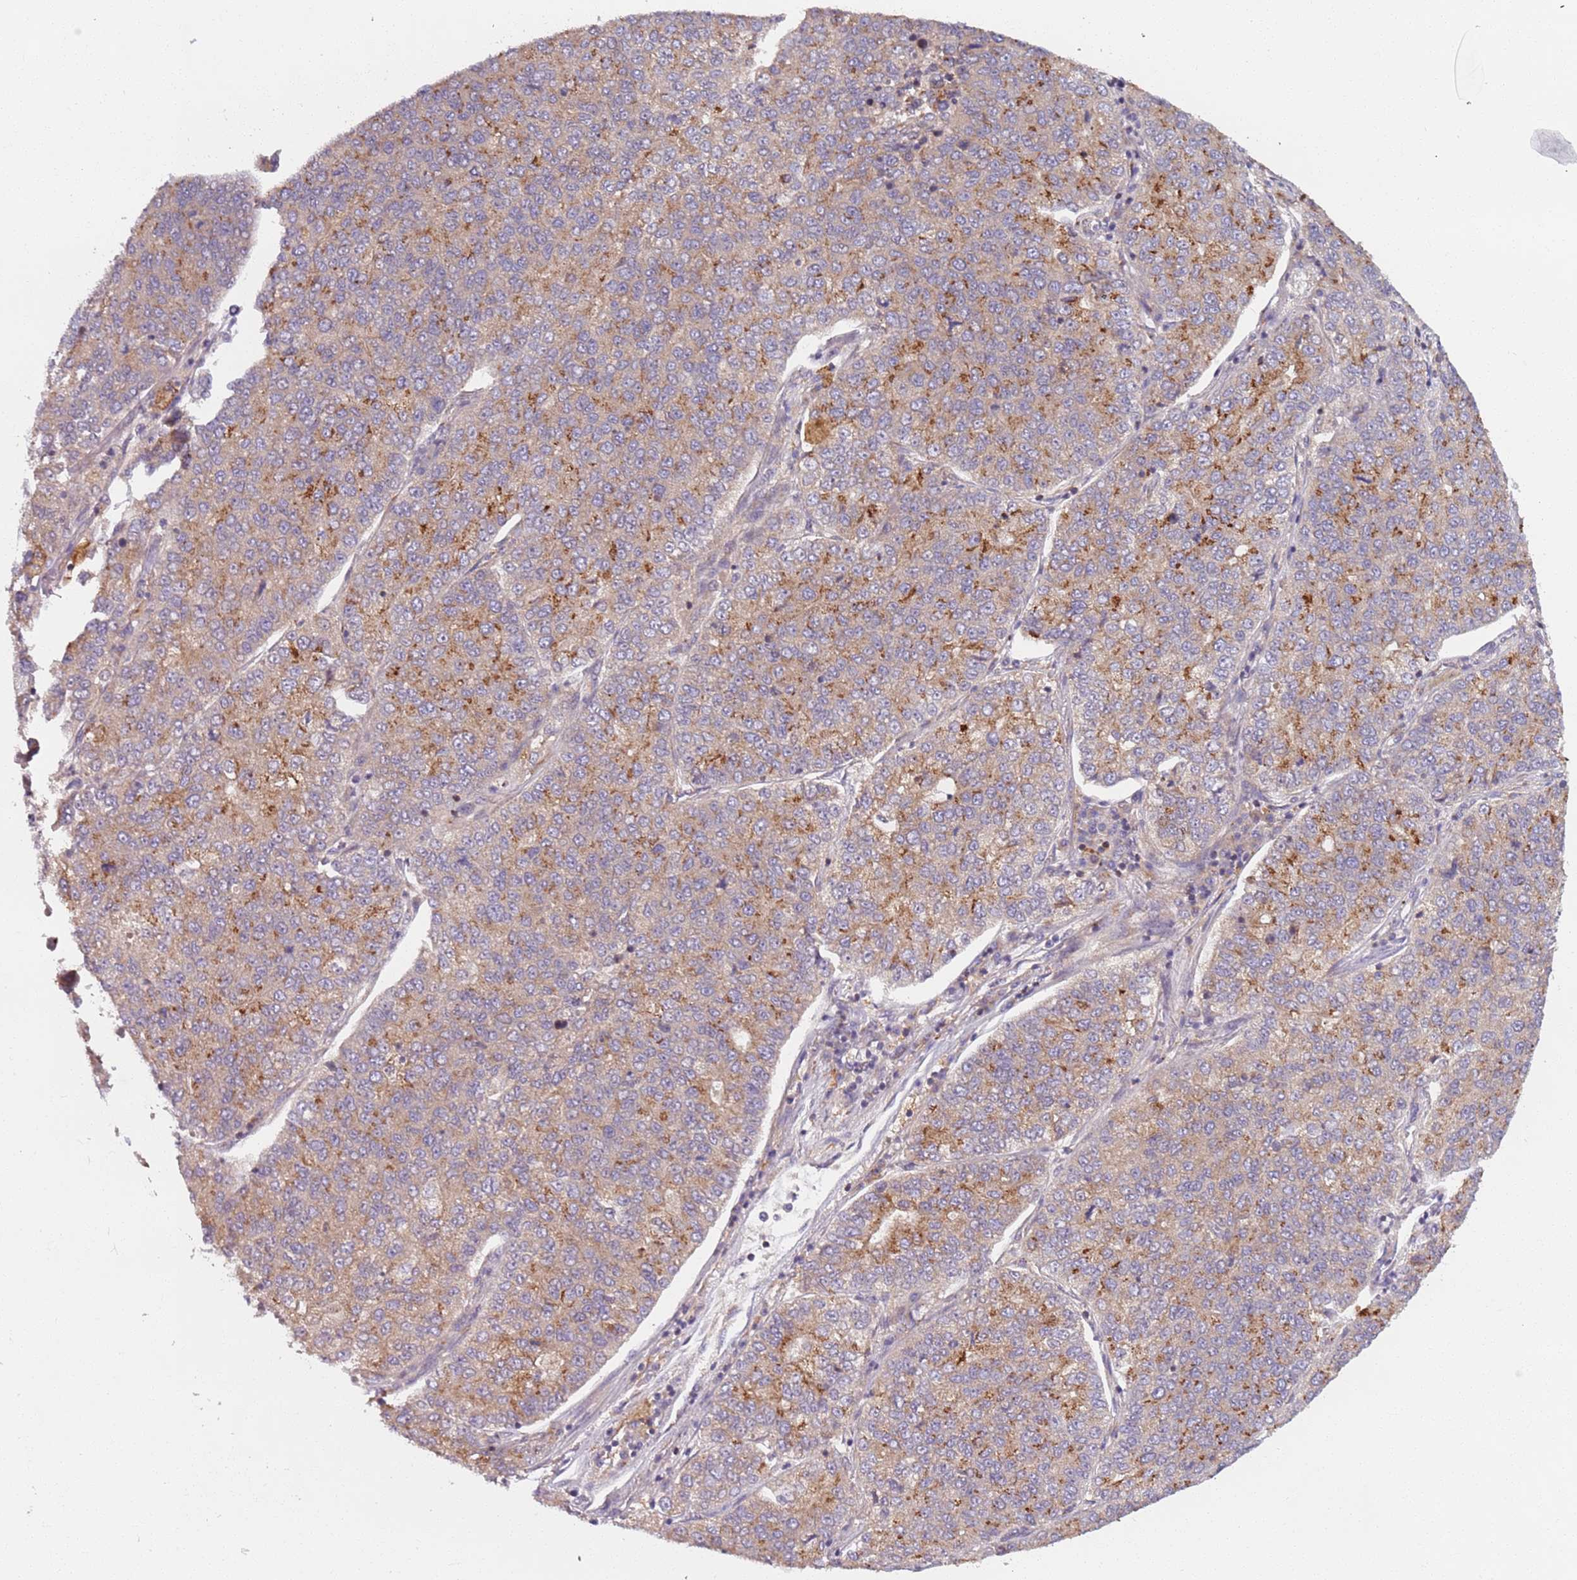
{"staining": {"intensity": "moderate", "quantity": "25%-75%", "location": "cytoplasmic/membranous"}, "tissue": "lung cancer", "cell_type": "Tumor cells", "image_type": "cancer", "snomed": [{"axis": "morphology", "description": "Adenocarcinoma, NOS"}, {"axis": "topography", "description": "Lung"}], "caption": "High-magnification brightfield microscopy of adenocarcinoma (lung) stained with DAB (3,3'-diaminobenzidine) (brown) and counterstained with hematoxylin (blue). tumor cells exhibit moderate cytoplasmic/membranous positivity is present in approximately25%-75% of cells.", "gene": "AKTIP", "patient": {"sex": "male", "age": 49}}